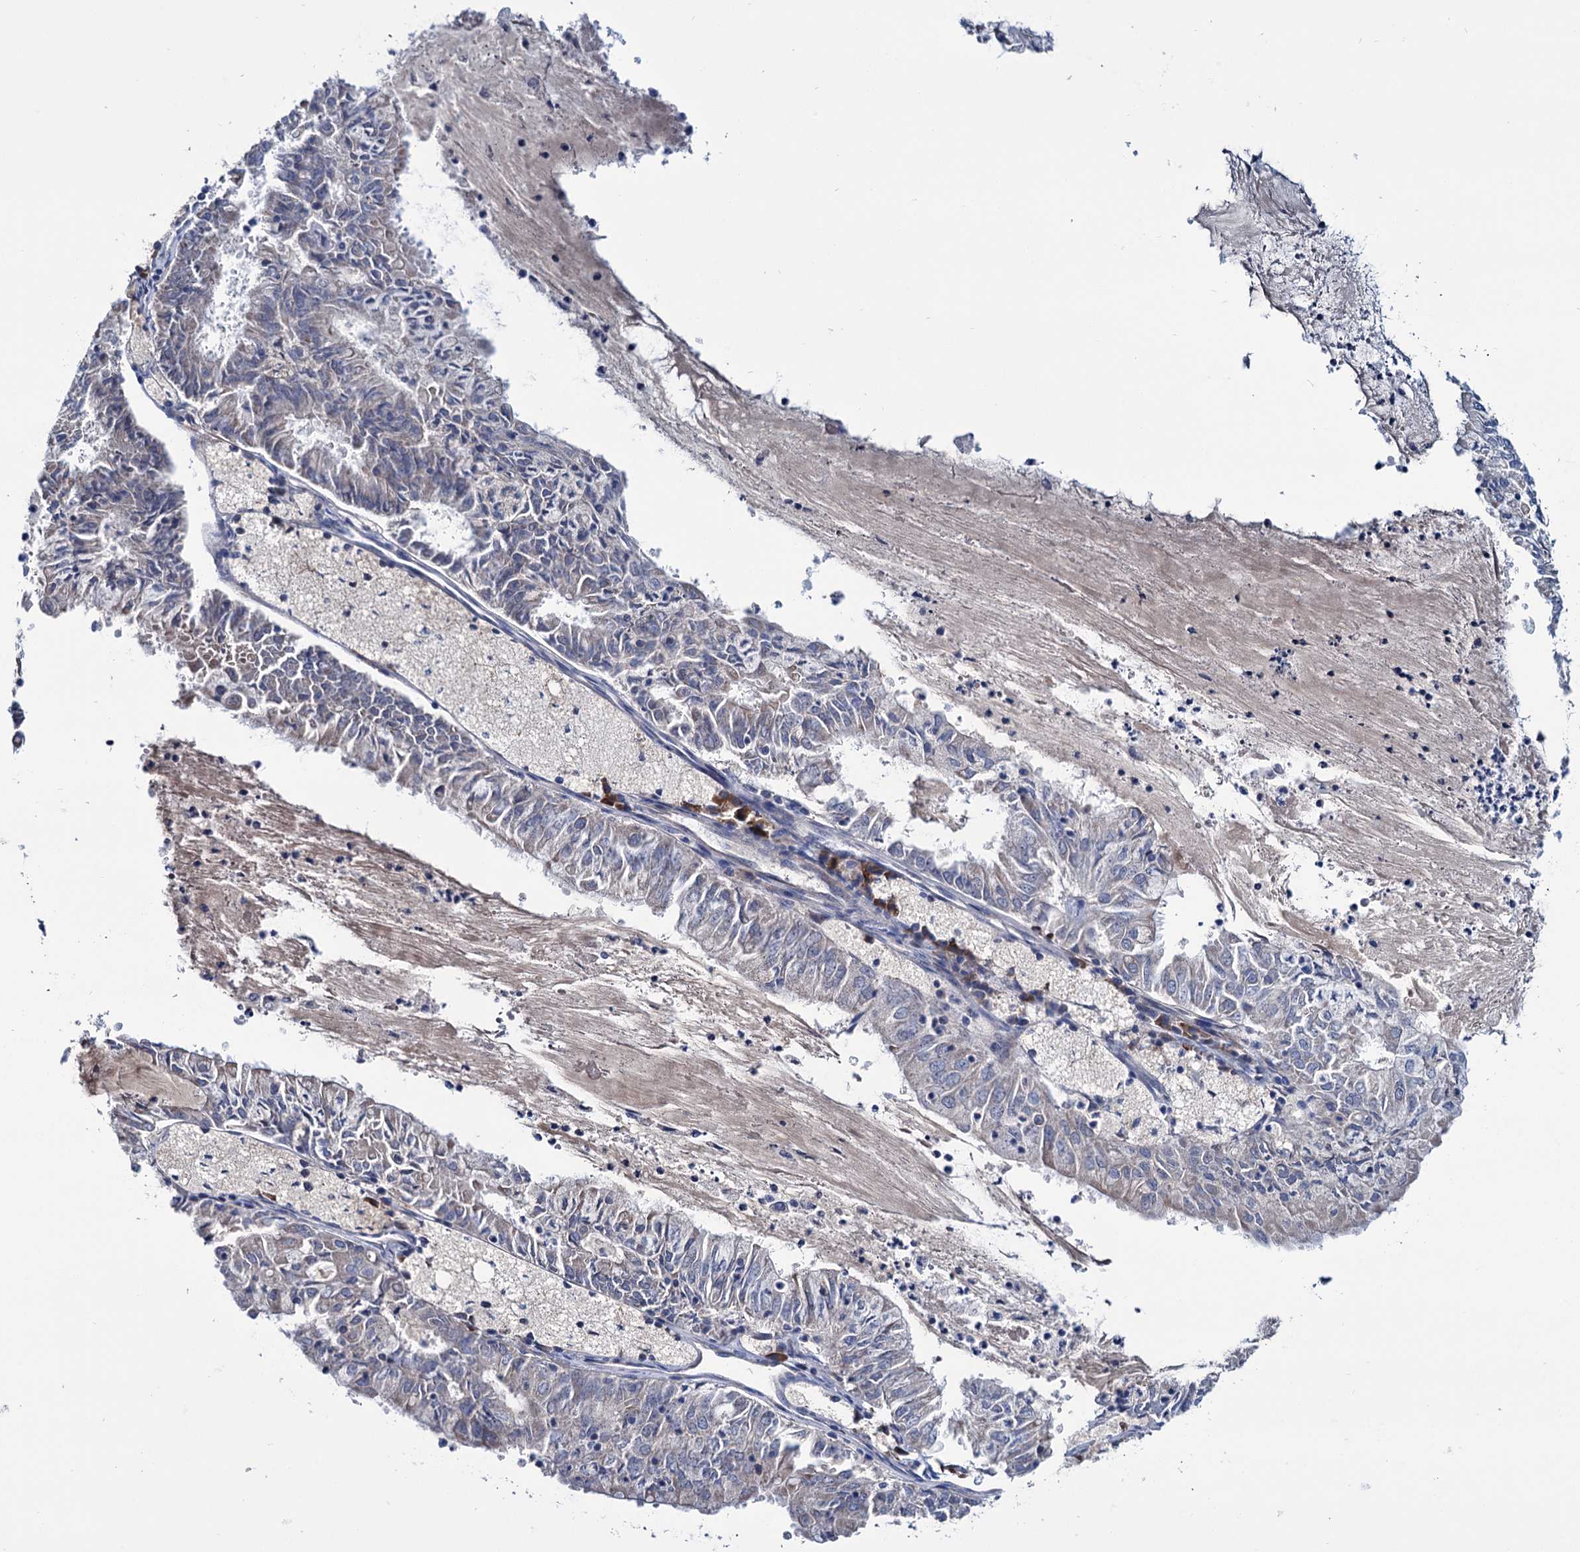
{"staining": {"intensity": "negative", "quantity": "none", "location": "none"}, "tissue": "endometrial cancer", "cell_type": "Tumor cells", "image_type": "cancer", "snomed": [{"axis": "morphology", "description": "Adenocarcinoma, NOS"}, {"axis": "topography", "description": "Endometrium"}], "caption": "High power microscopy photomicrograph of an immunohistochemistry photomicrograph of endometrial adenocarcinoma, revealing no significant expression in tumor cells. (DAB (3,3'-diaminobenzidine) immunohistochemistry, high magnification).", "gene": "EYA4", "patient": {"sex": "female", "age": 57}}